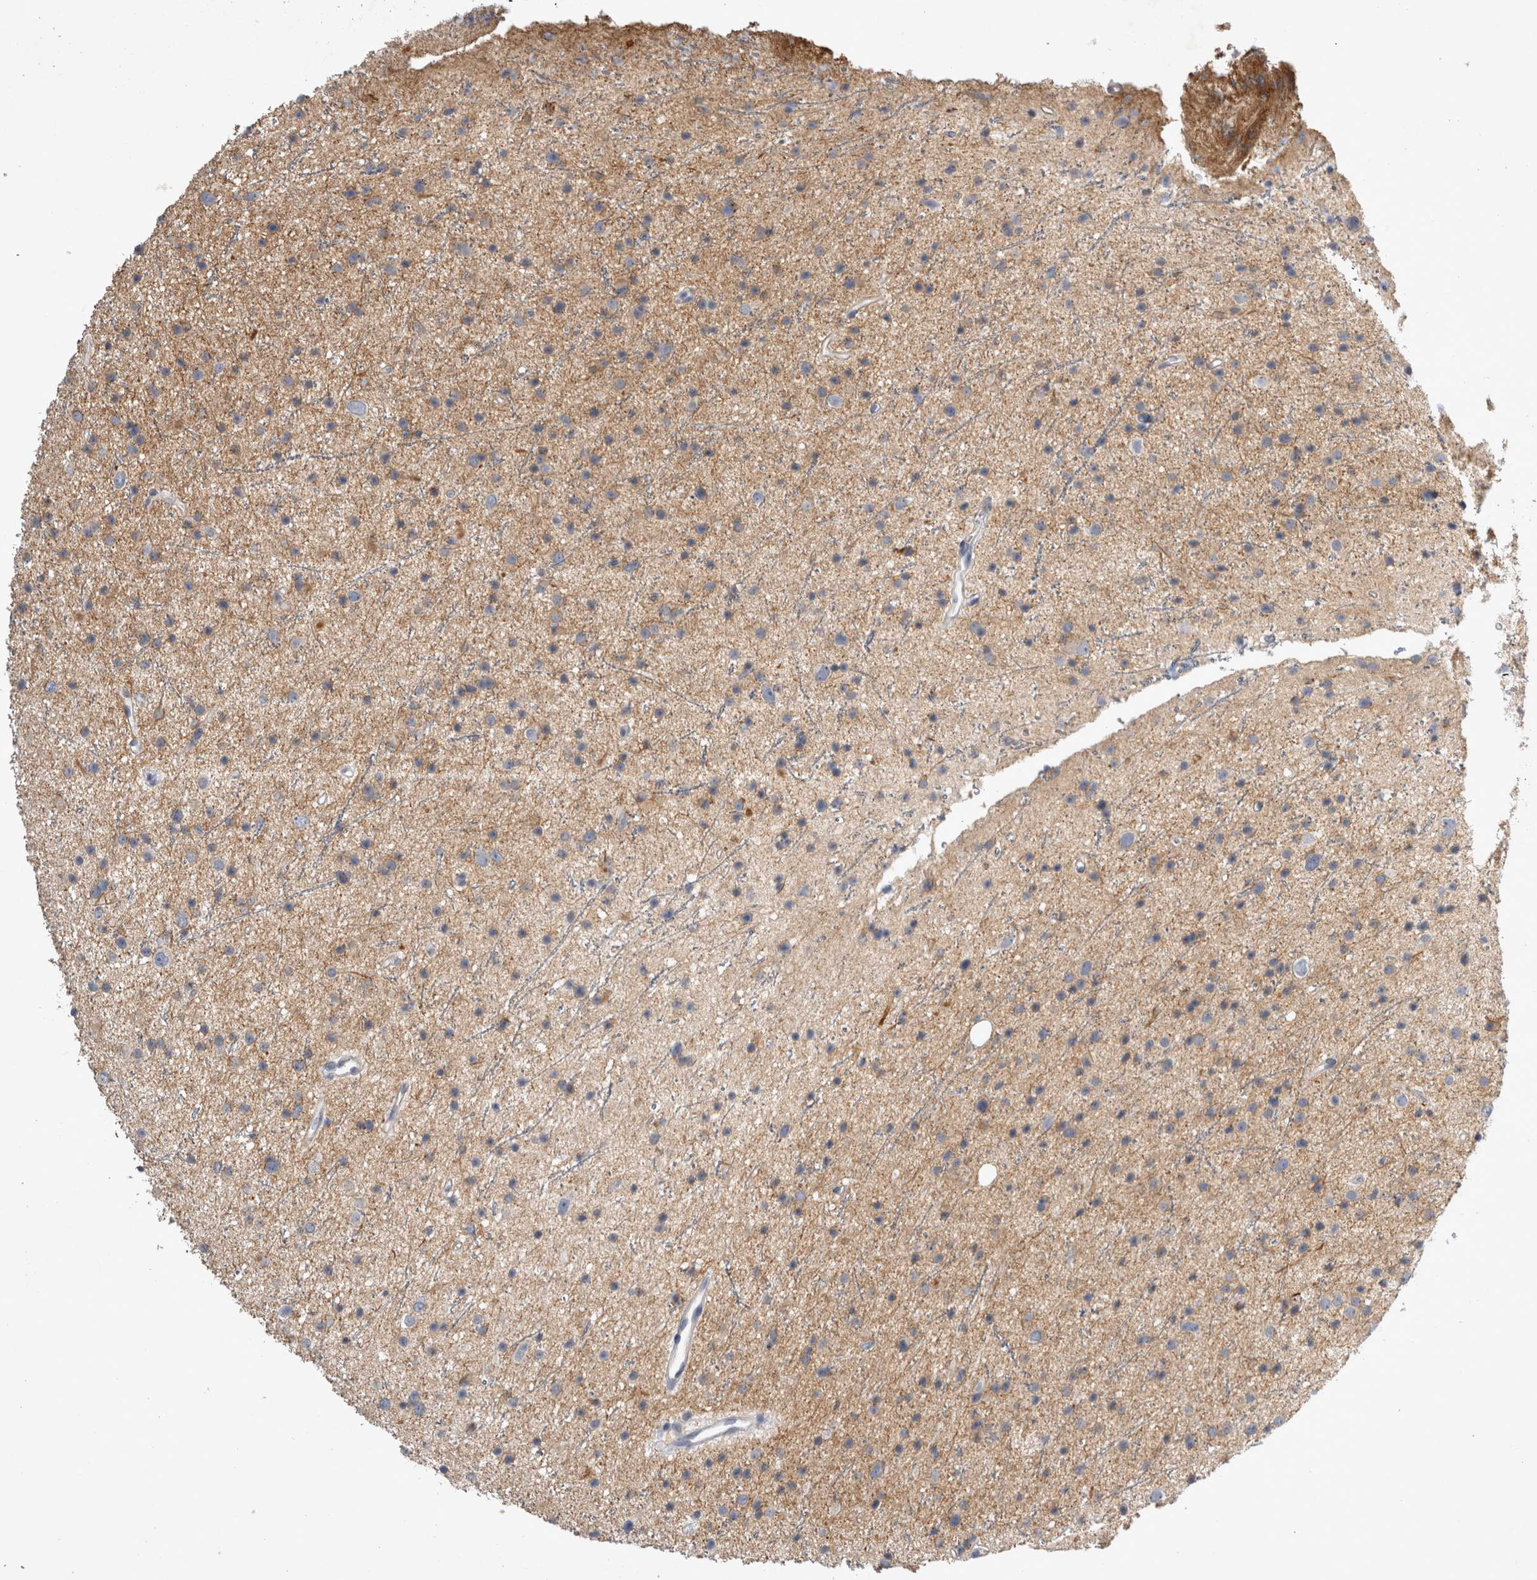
{"staining": {"intensity": "weak", "quantity": ">75%", "location": "cytoplasmic/membranous"}, "tissue": "glioma", "cell_type": "Tumor cells", "image_type": "cancer", "snomed": [{"axis": "morphology", "description": "Glioma, malignant, Low grade"}, {"axis": "topography", "description": "Cerebral cortex"}], "caption": "IHC of glioma demonstrates low levels of weak cytoplasmic/membranous staining in approximately >75% of tumor cells.", "gene": "SLC22A11", "patient": {"sex": "female", "age": 39}}